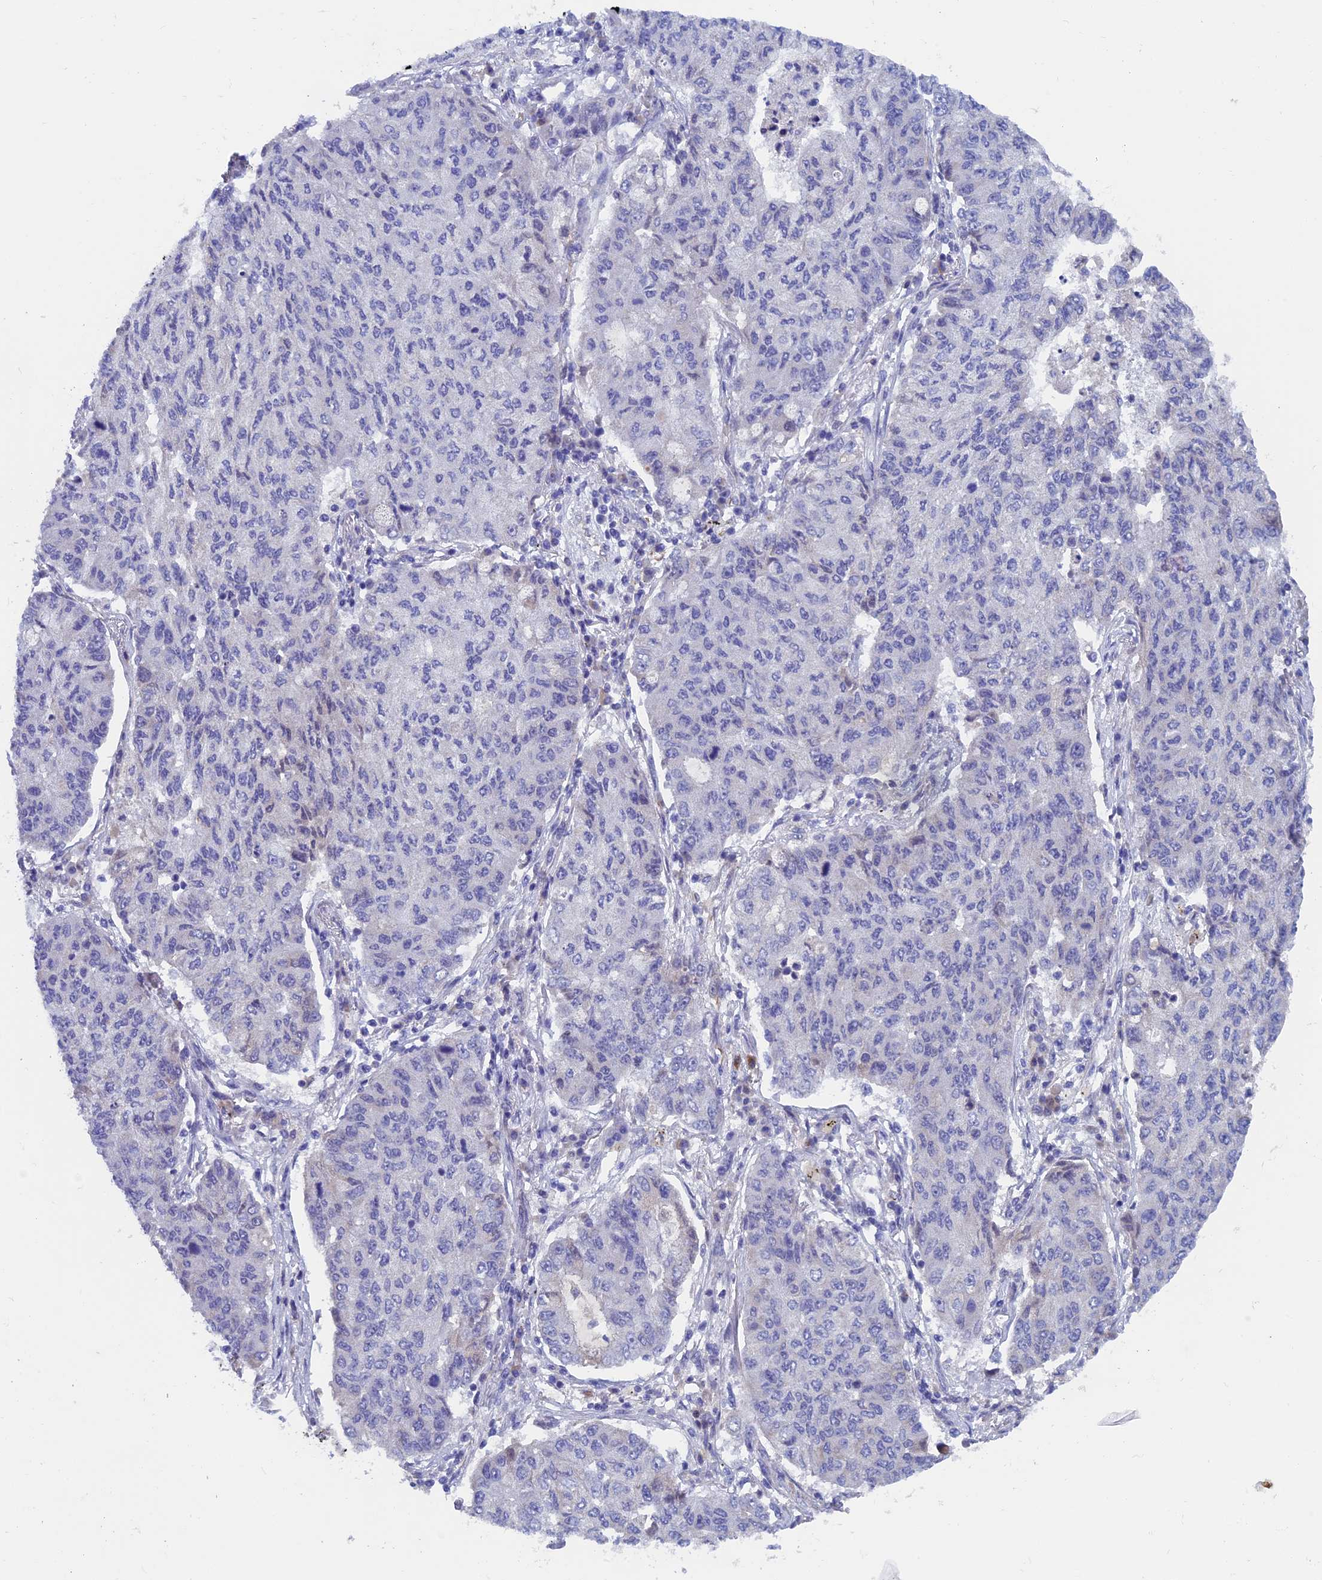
{"staining": {"intensity": "negative", "quantity": "none", "location": "none"}, "tissue": "lung cancer", "cell_type": "Tumor cells", "image_type": "cancer", "snomed": [{"axis": "morphology", "description": "Squamous cell carcinoma, NOS"}, {"axis": "topography", "description": "Lung"}], "caption": "Immunohistochemical staining of human squamous cell carcinoma (lung) demonstrates no significant expression in tumor cells.", "gene": "INSYN1", "patient": {"sex": "male", "age": 74}}